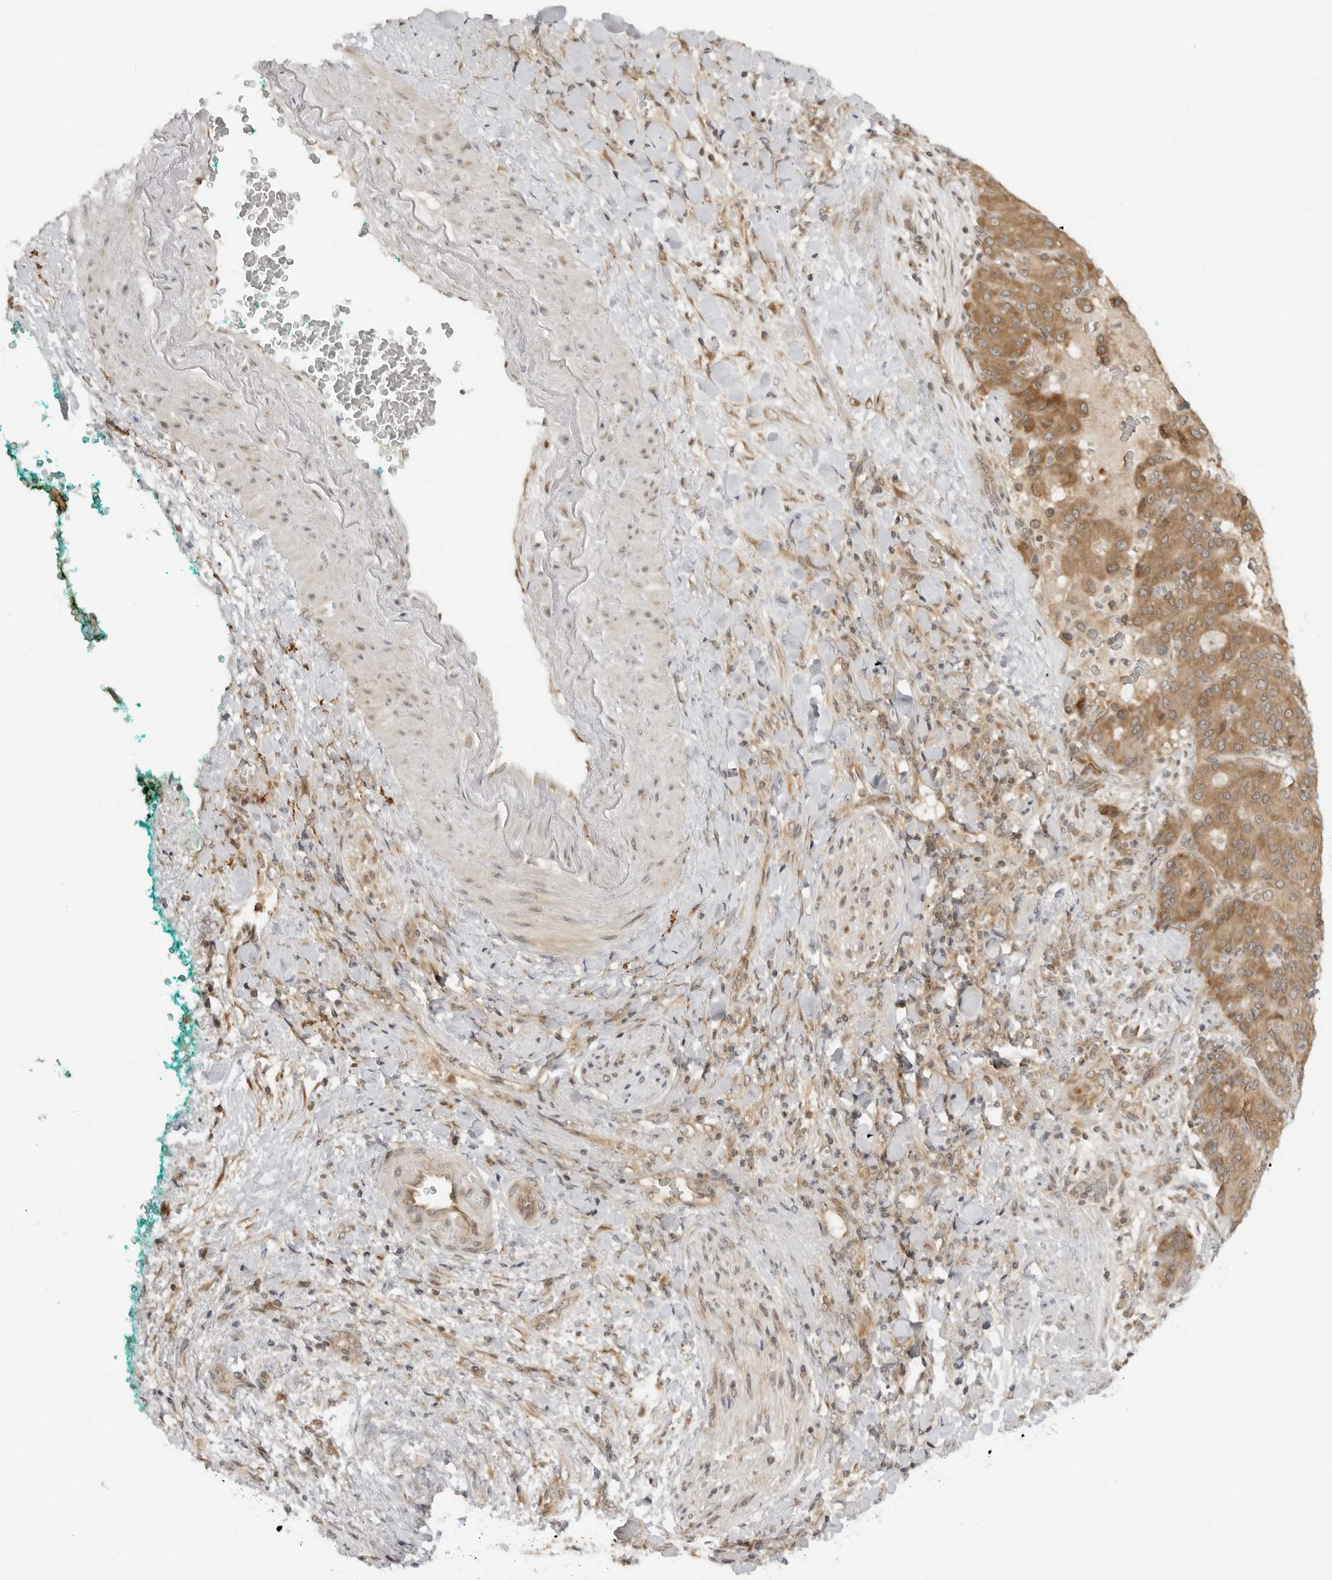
{"staining": {"intensity": "moderate", "quantity": ">75%", "location": "cytoplasmic/membranous"}, "tissue": "liver cancer", "cell_type": "Tumor cells", "image_type": "cancer", "snomed": [{"axis": "morphology", "description": "Carcinoma, Hepatocellular, NOS"}, {"axis": "topography", "description": "Liver"}], "caption": "About >75% of tumor cells in human liver hepatocellular carcinoma display moderate cytoplasmic/membranous protein positivity as visualized by brown immunohistochemical staining.", "gene": "PRRC2C", "patient": {"sex": "male", "age": 65}}